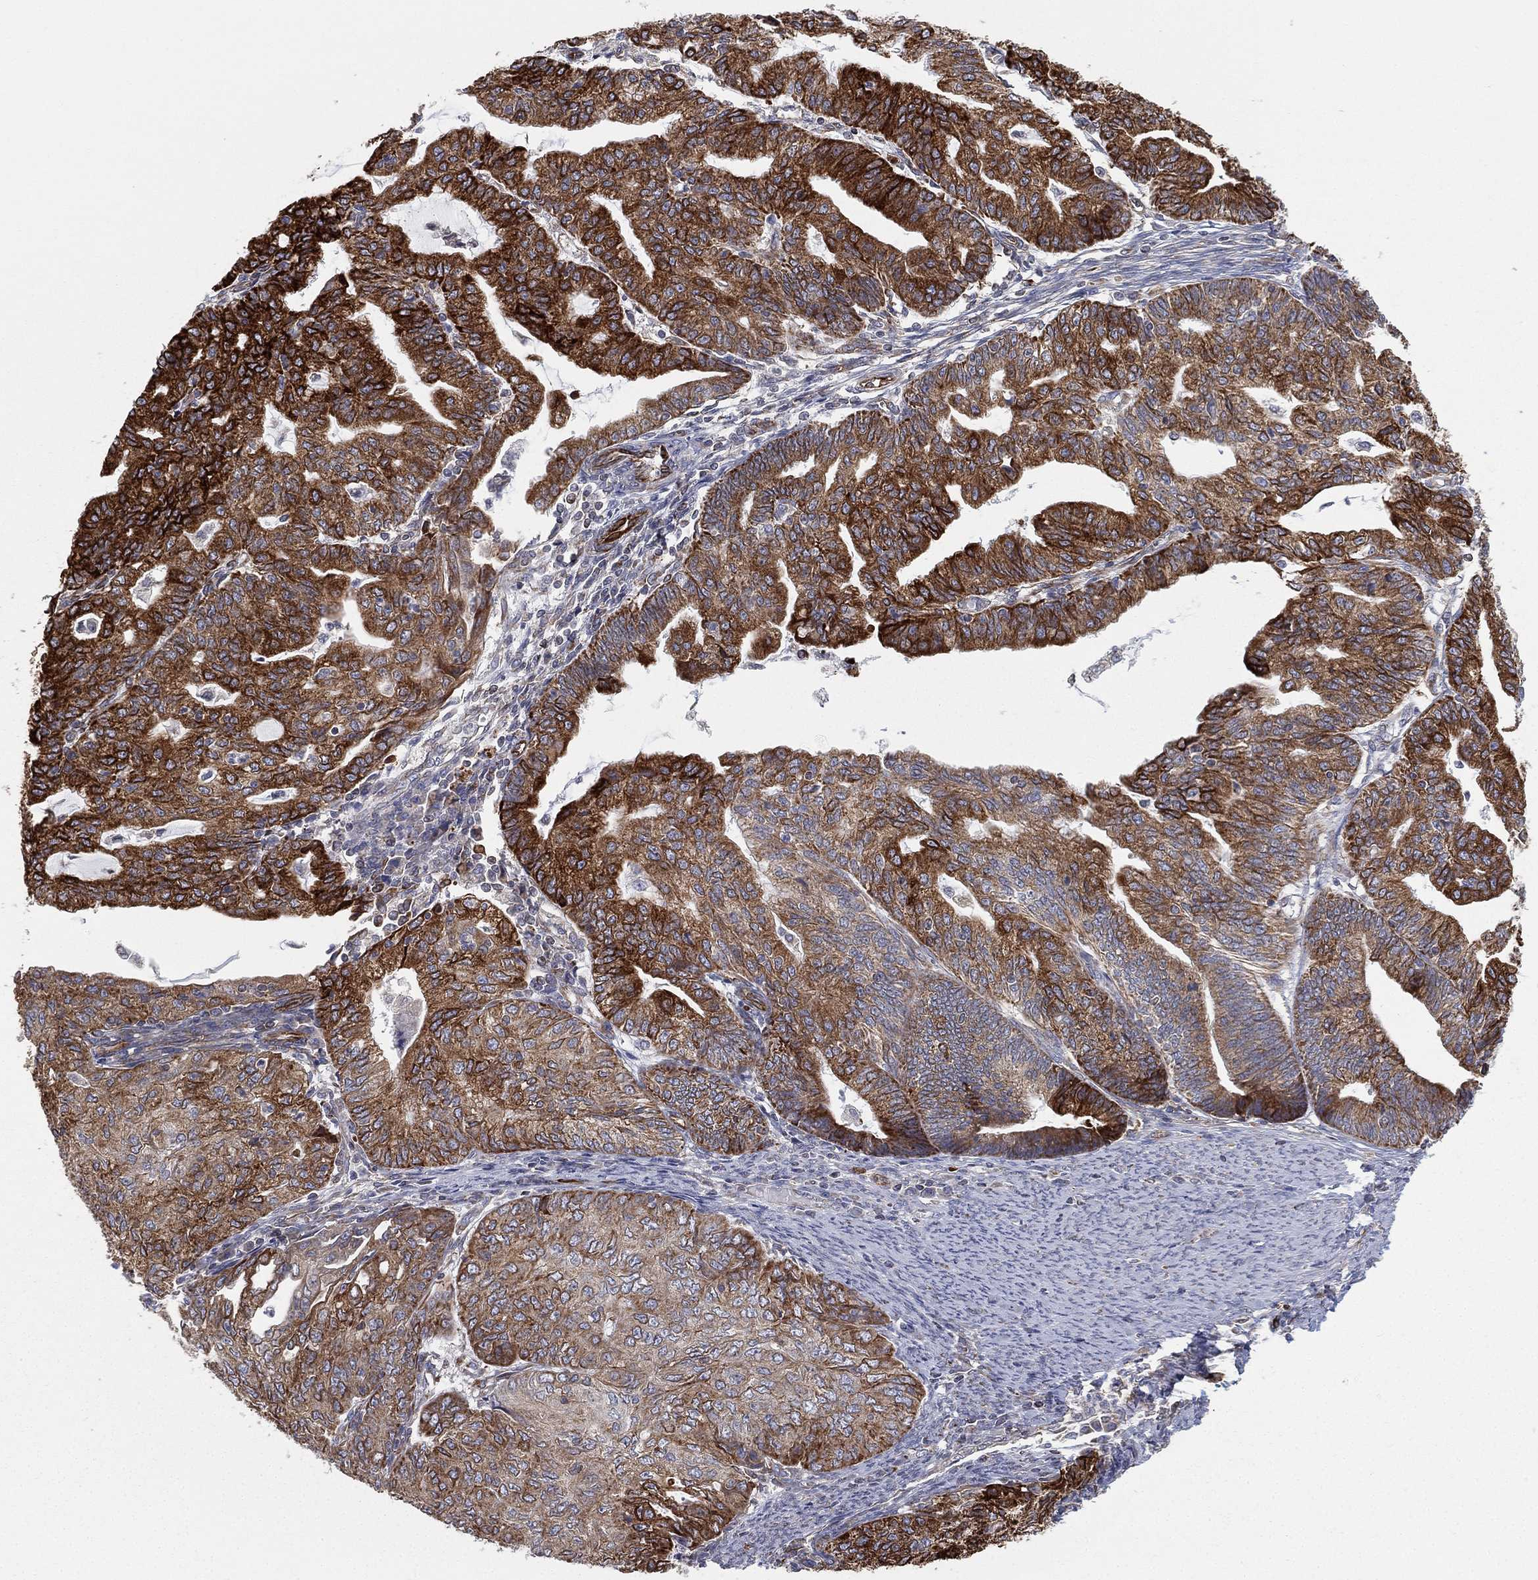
{"staining": {"intensity": "strong", "quantity": "25%-75%", "location": "cytoplasmic/membranous"}, "tissue": "endometrial cancer", "cell_type": "Tumor cells", "image_type": "cancer", "snomed": [{"axis": "morphology", "description": "Adenocarcinoma, NOS"}, {"axis": "topography", "description": "Endometrium"}], "caption": "Adenocarcinoma (endometrial) stained with IHC exhibits strong cytoplasmic/membranous positivity in approximately 25%-75% of tumor cells.", "gene": "CYB5B", "patient": {"sex": "female", "age": 82}}